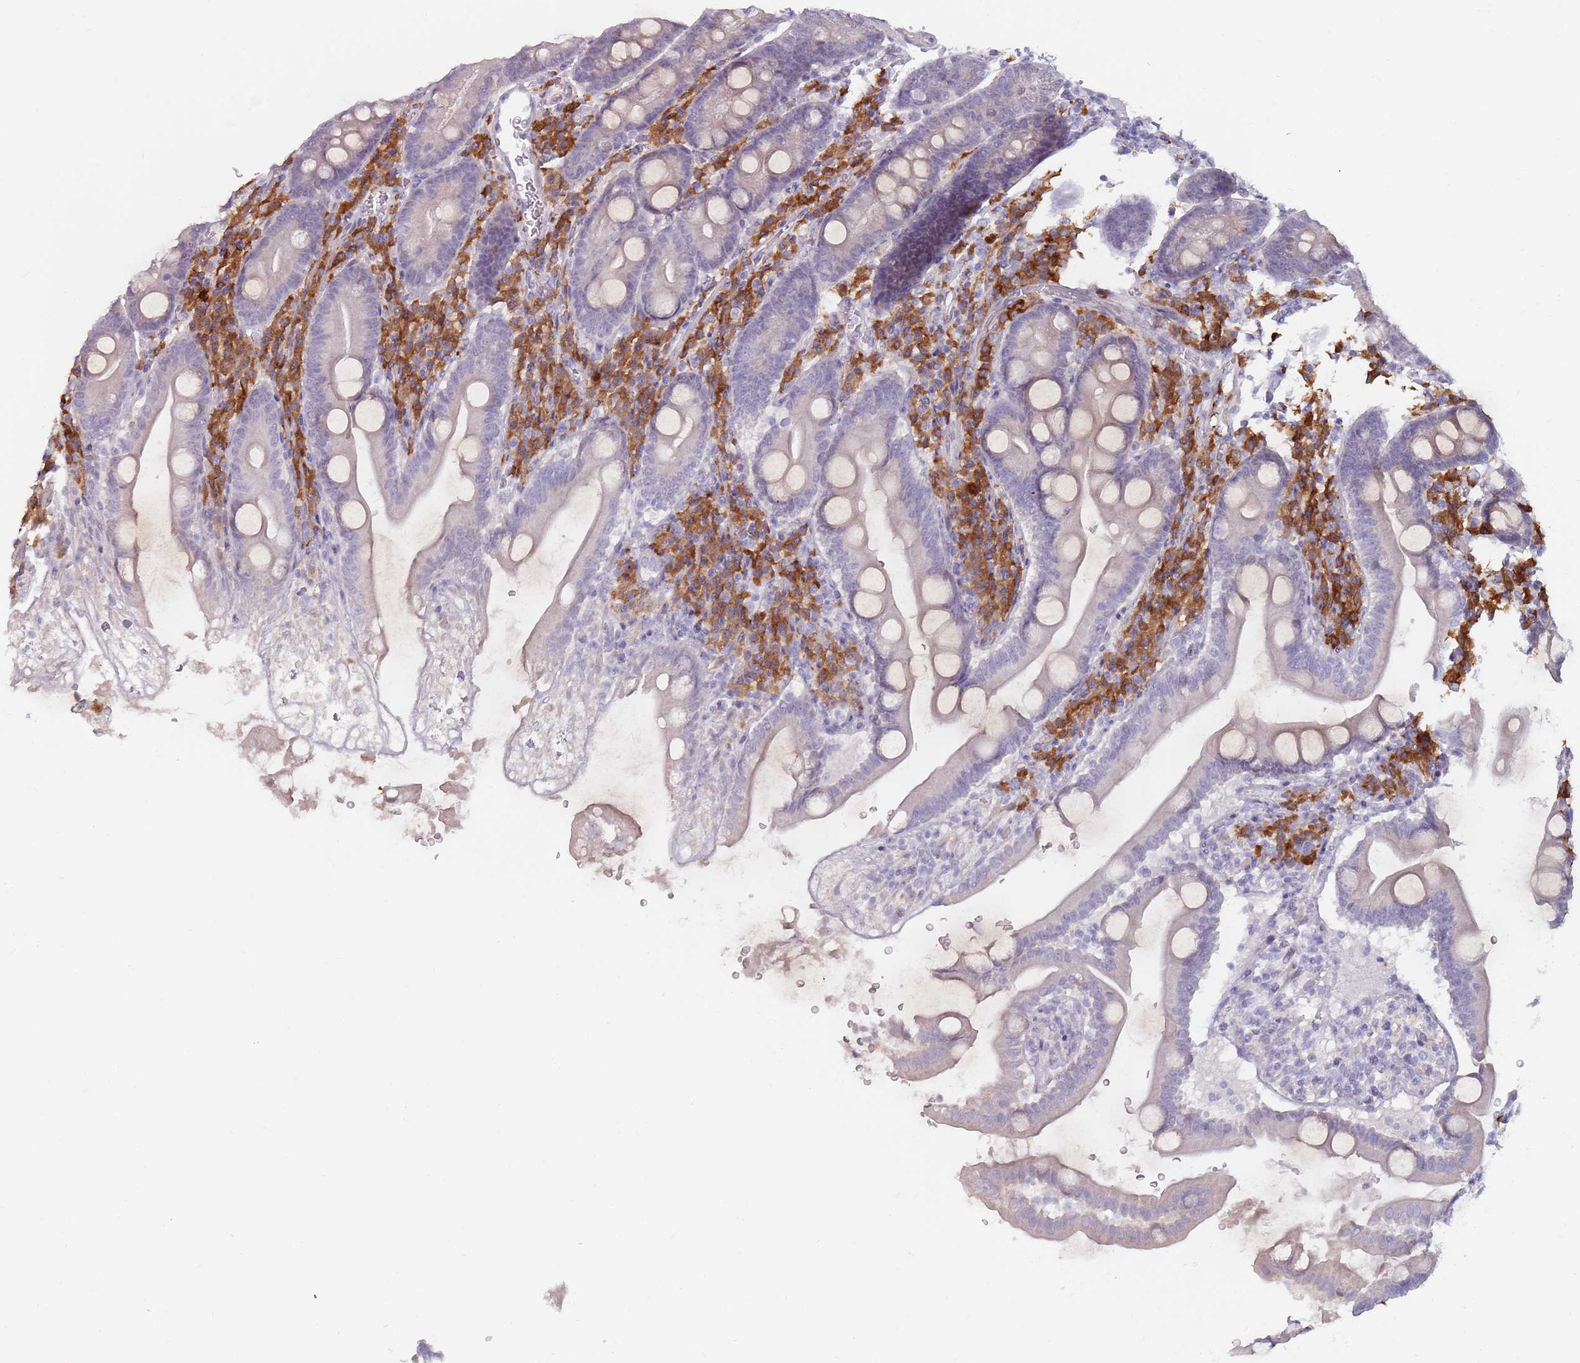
{"staining": {"intensity": "negative", "quantity": "none", "location": "none"}, "tissue": "duodenum", "cell_type": "Glandular cells", "image_type": "normal", "snomed": [{"axis": "morphology", "description": "Normal tissue, NOS"}, {"axis": "topography", "description": "Duodenum"}], "caption": "Immunohistochemistry image of normal human duodenum stained for a protein (brown), which displays no staining in glandular cells. The staining was performed using DAB (3,3'-diaminobenzidine) to visualize the protein expression in brown, while the nuclei were stained in blue with hematoxylin (Magnification: 20x).", "gene": "DXO", "patient": {"sex": "male", "age": 35}}